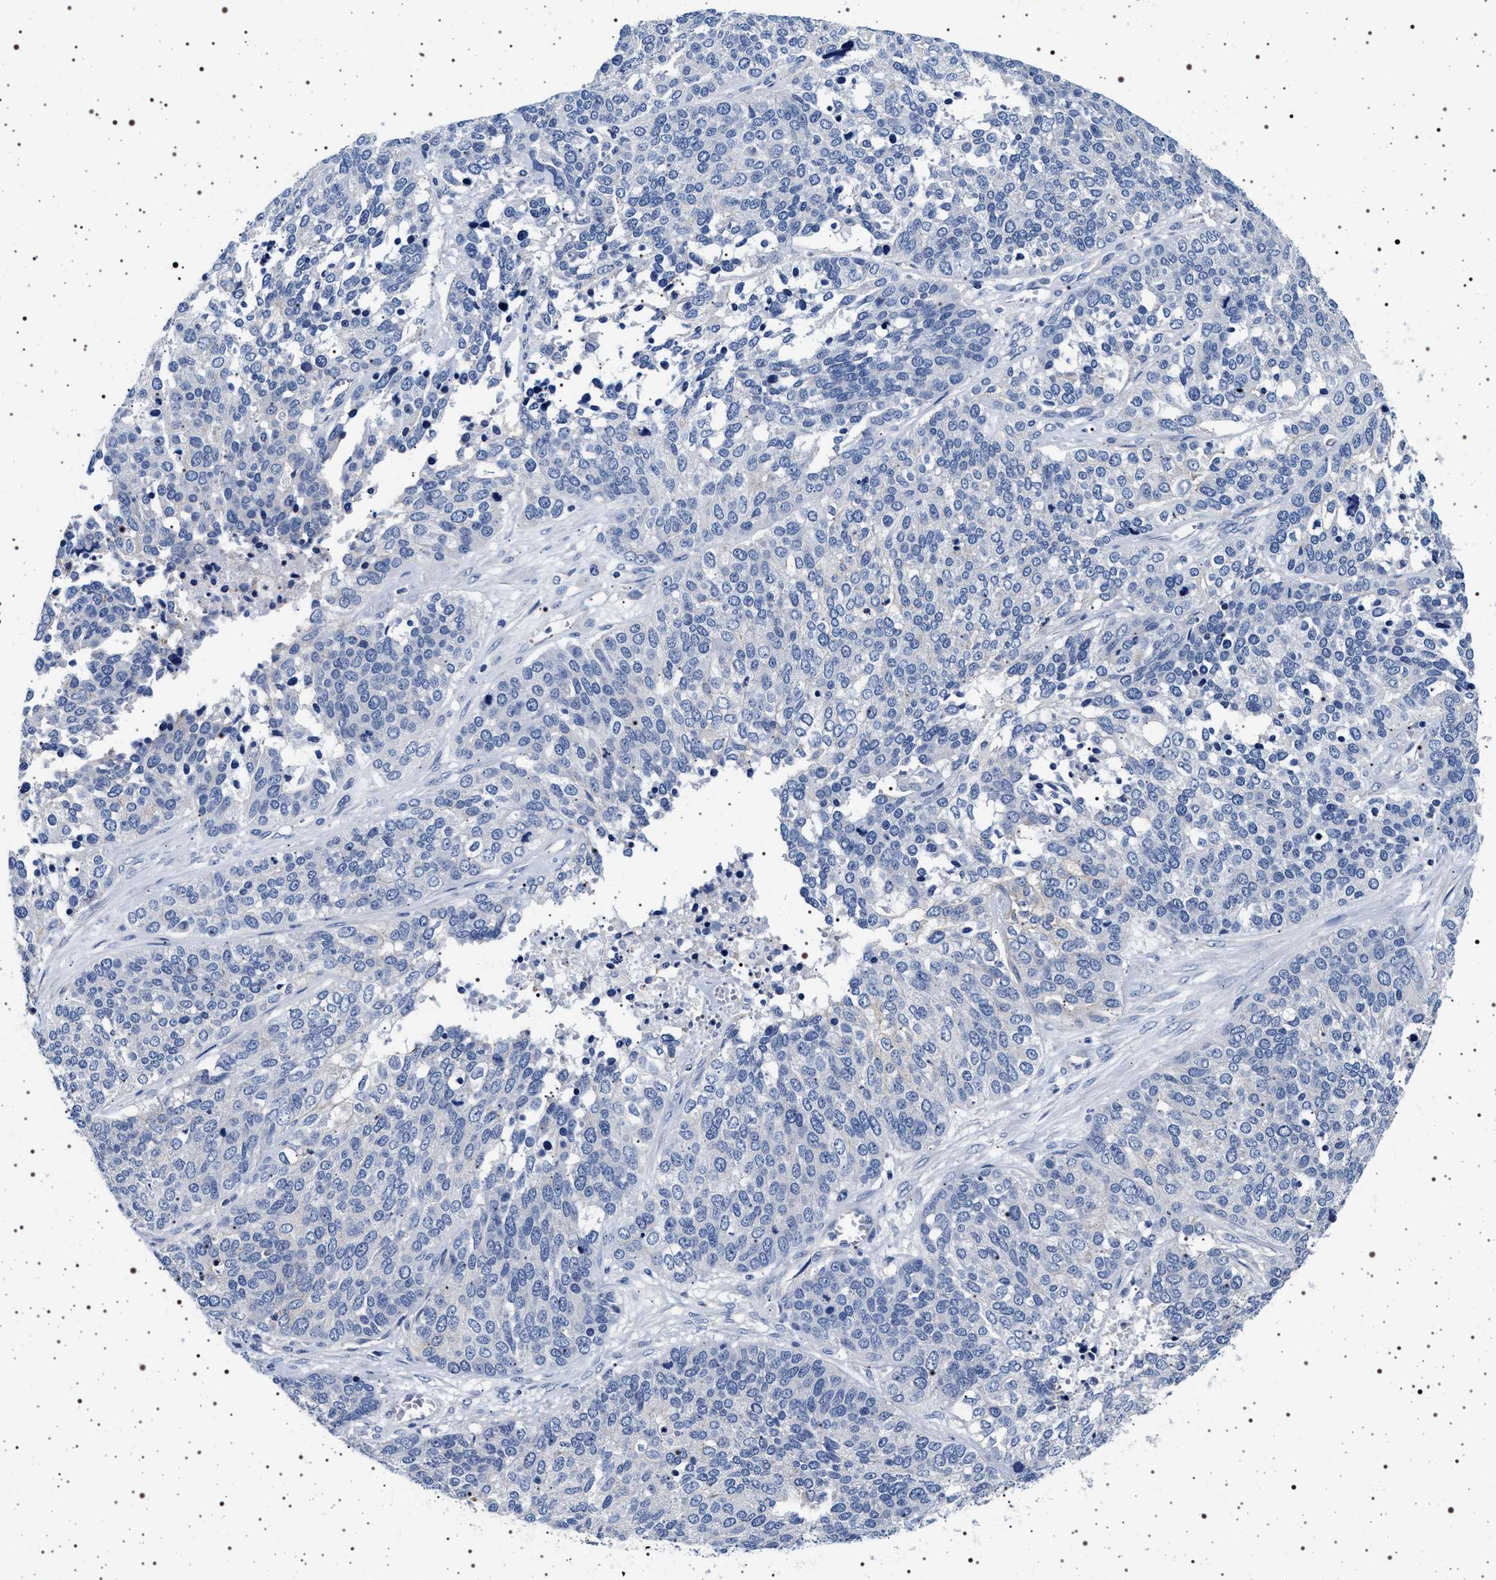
{"staining": {"intensity": "negative", "quantity": "none", "location": "none"}, "tissue": "ovarian cancer", "cell_type": "Tumor cells", "image_type": "cancer", "snomed": [{"axis": "morphology", "description": "Cystadenocarcinoma, serous, NOS"}, {"axis": "topography", "description": "Ovary"}], "caption": "DAB immunohistochemical staining of ovarian serous cystadenocarcinoma reveals no significant staining in tumor cells. Brightfield microscopy of immunohistochemistry stained with DAB (3,3'-diaminobenzidine) (brown) and hematoxylin (blue), captured at high magnification.", "gene": "HSD17B1", "patient": {"sex": "female", "age": 44}}